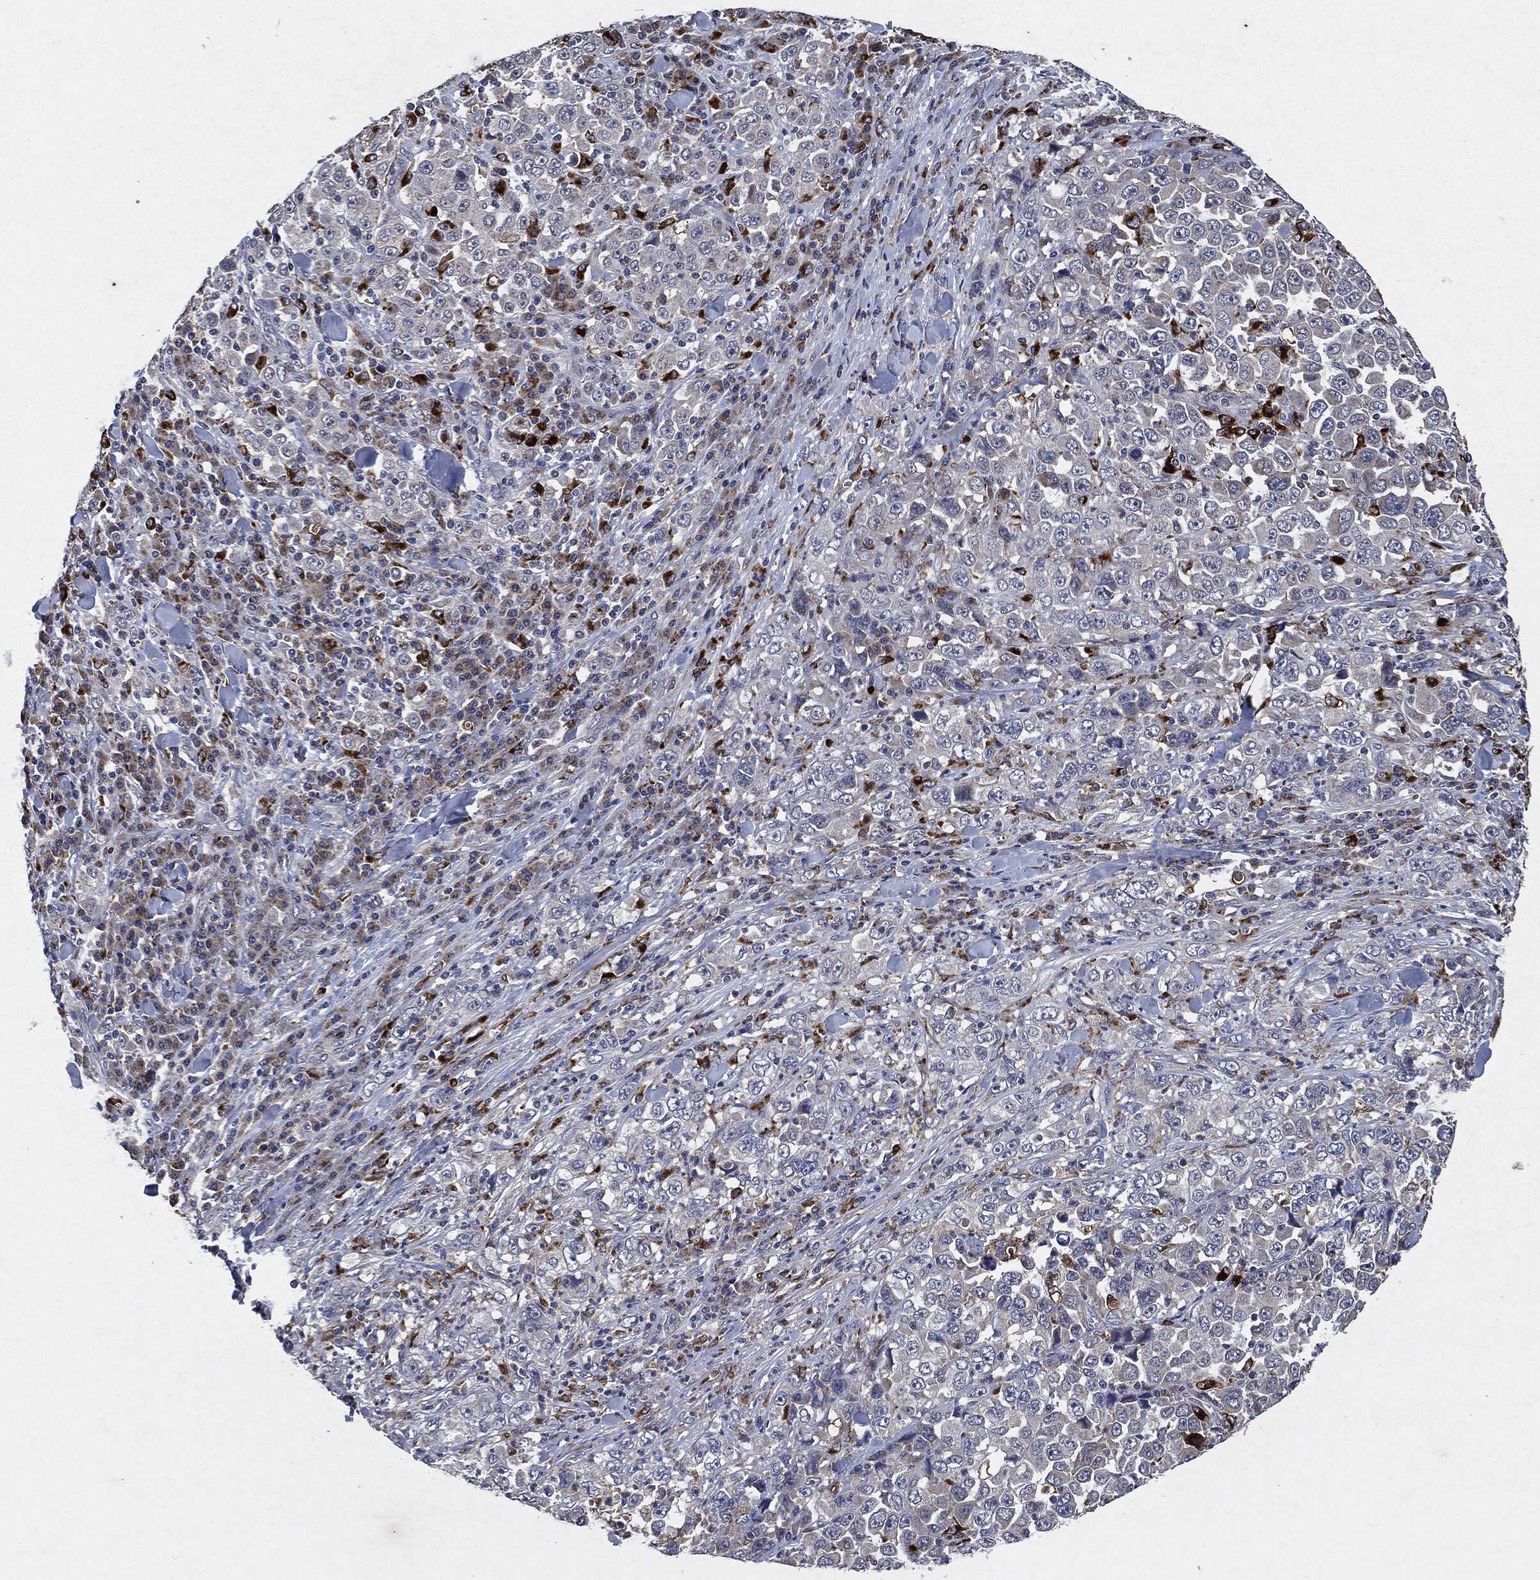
{"staining": {"intensity": "negative", "quantity": "none", "location": "none"}, "tissue": "stomach cancer", "cell_type": "Tumor cells", "image_type": "cancer", "snomed": [{"axis": "morphology", "description": "Normal tissue, NOS"}, {"axis": "morphology", "description": "Adenocarcinoma, NOS"}, {"axis": "topography", "description": "Stomach, upper"}, {"axis": "topography", "description": "Stomach"}], "caption": "Stomach cancer was stained to show a protein in brown. There is no significant expression in tumor cells. (DAB (3,3'-diaminobenzidine) IHC, high magnification).", "gene": "SLC31A2", "patient": {"sex": "male", "age": 59}}